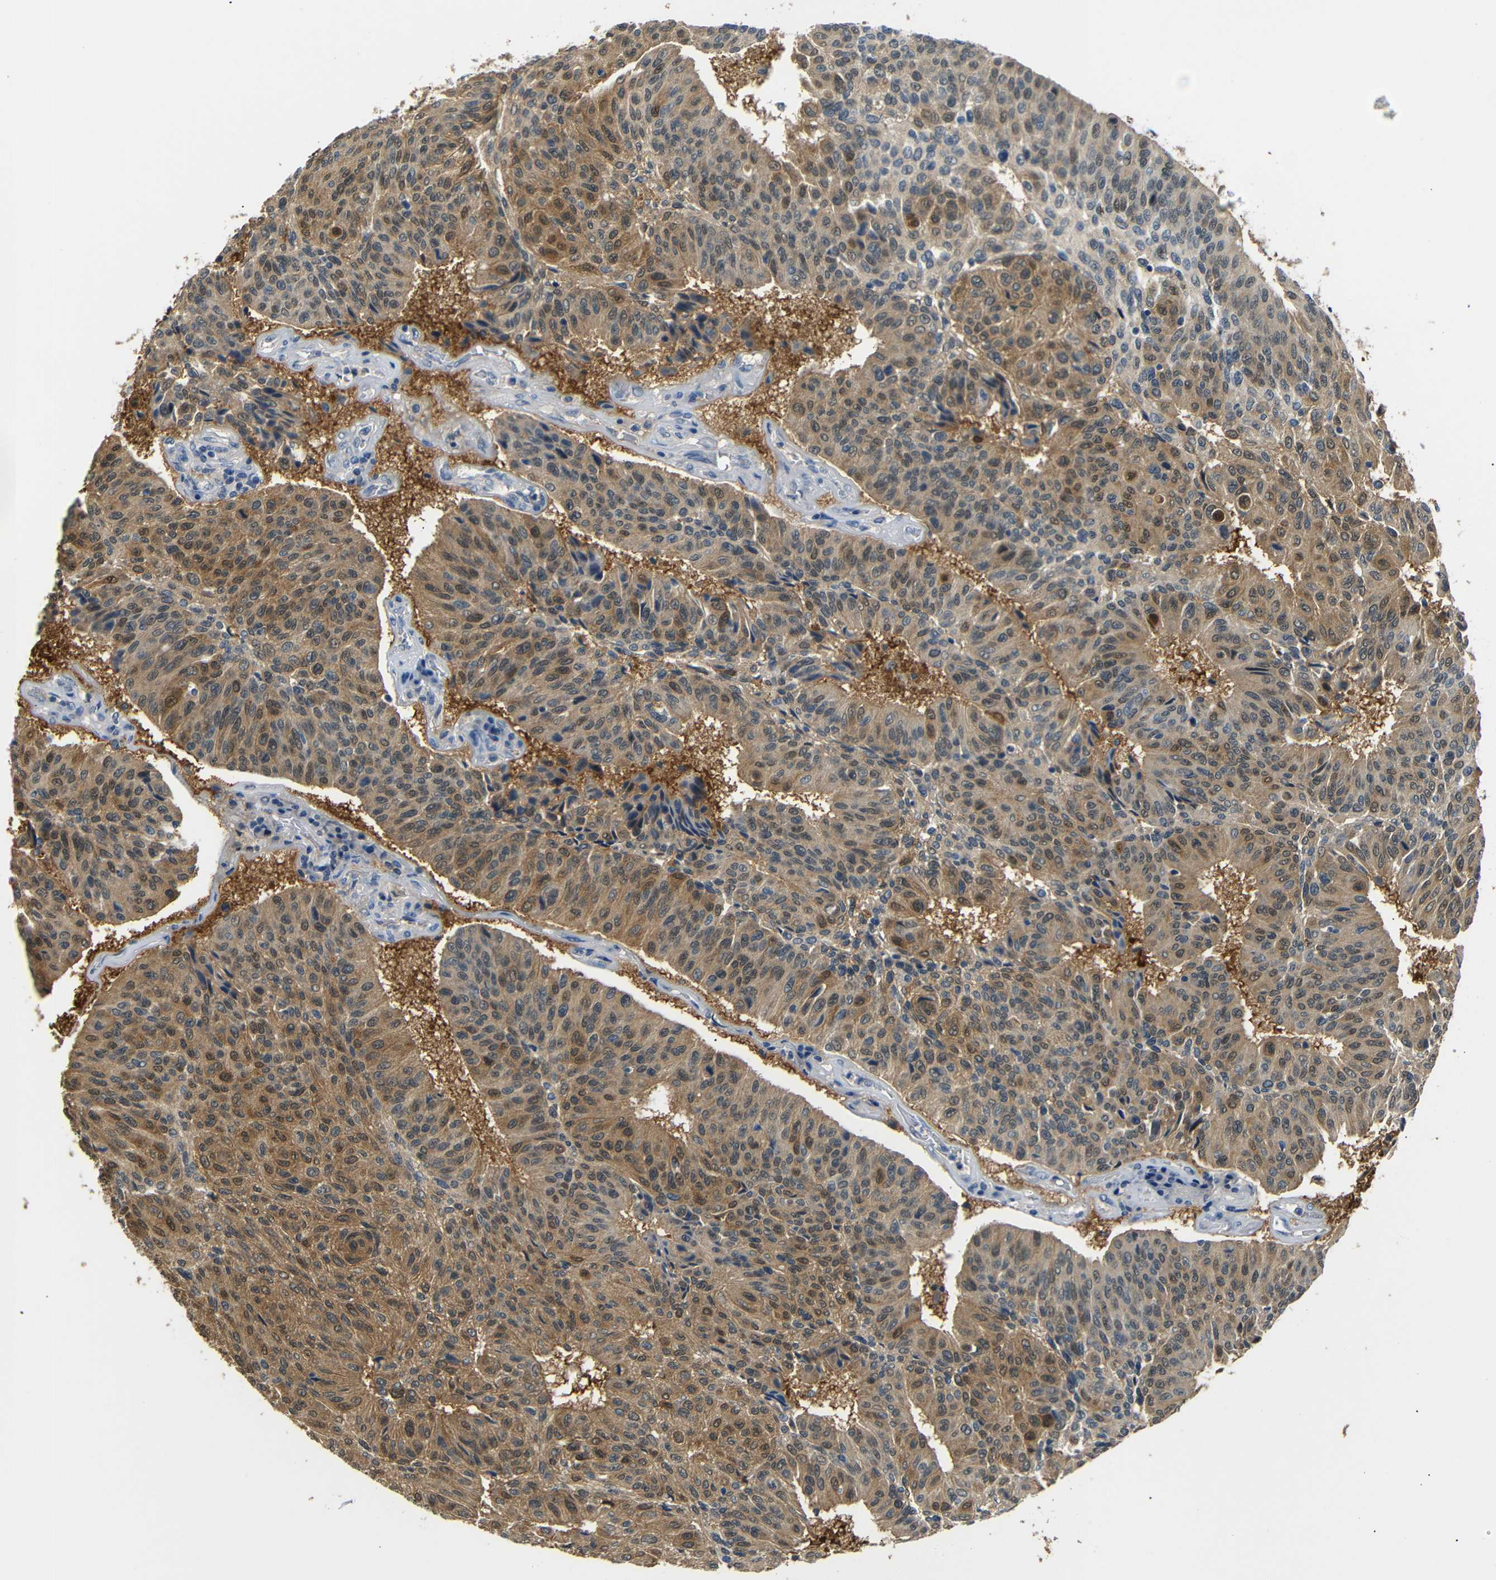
{"staining": {"intensity": "moderate", "quantity": ">75%", "location": "cytoplasmic/membranous,nuclear"}, "tissue": "urothelial cancer", "cell_type": "Tumor cells", "image_type": "cancer", "snomed": [{"axis": "morphology", "description": "Urothelial carcinoma, High grade"}, {"axis": "topography", "description": "Urinary bladder"}], "caption": "Urothelial cancer stained with a brown dye exhibits moderate cytoplasmic/membranous and nuclear positive expression in approximately >75% of tumor cells.", "gene": "SFN", "patient": {"sex": "male", "age": 66}}